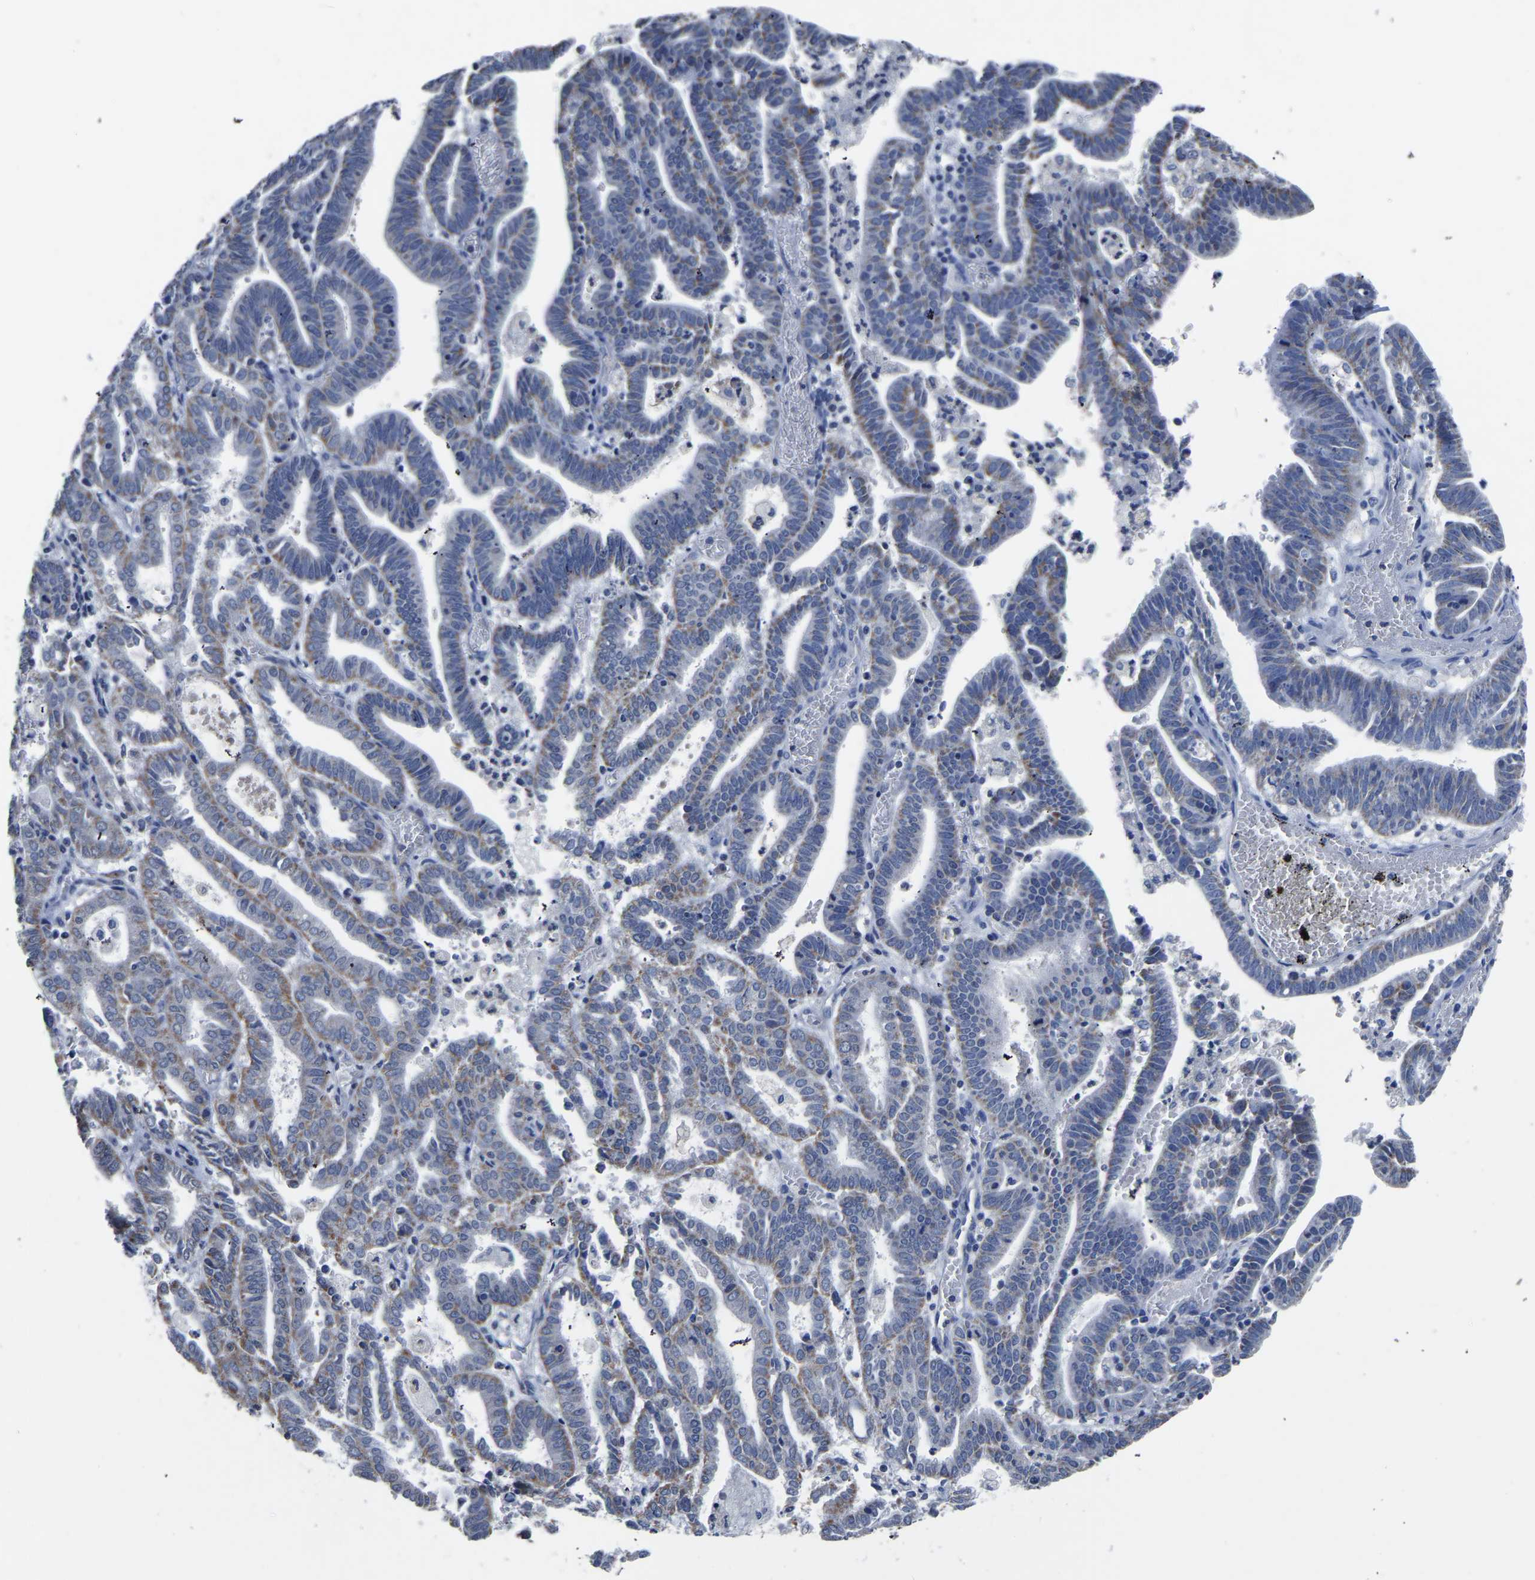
{"staining": {"intensity": "moderate", "quantity": "25%-75%", "location": "cytoplasmic/membranous"}, "tissue": "endometrial cancer", "cell_type": "Tumor cells", "image_type": "cancer", "snomed": [{"axis": "morphology", "description": "Adenocarcinoma, NOS"}, {"axis": "topography", "description": "Uterus"}], "caption": "Immunohistochemical staining of human endometrial adenocarcinoma reveals medium levels of moderate cytoplasmic/membranous protein positivity in about 25%-75% of tumor cells.", "gene": "FGD5", "patient": {"sex": "female", "age": 83}}